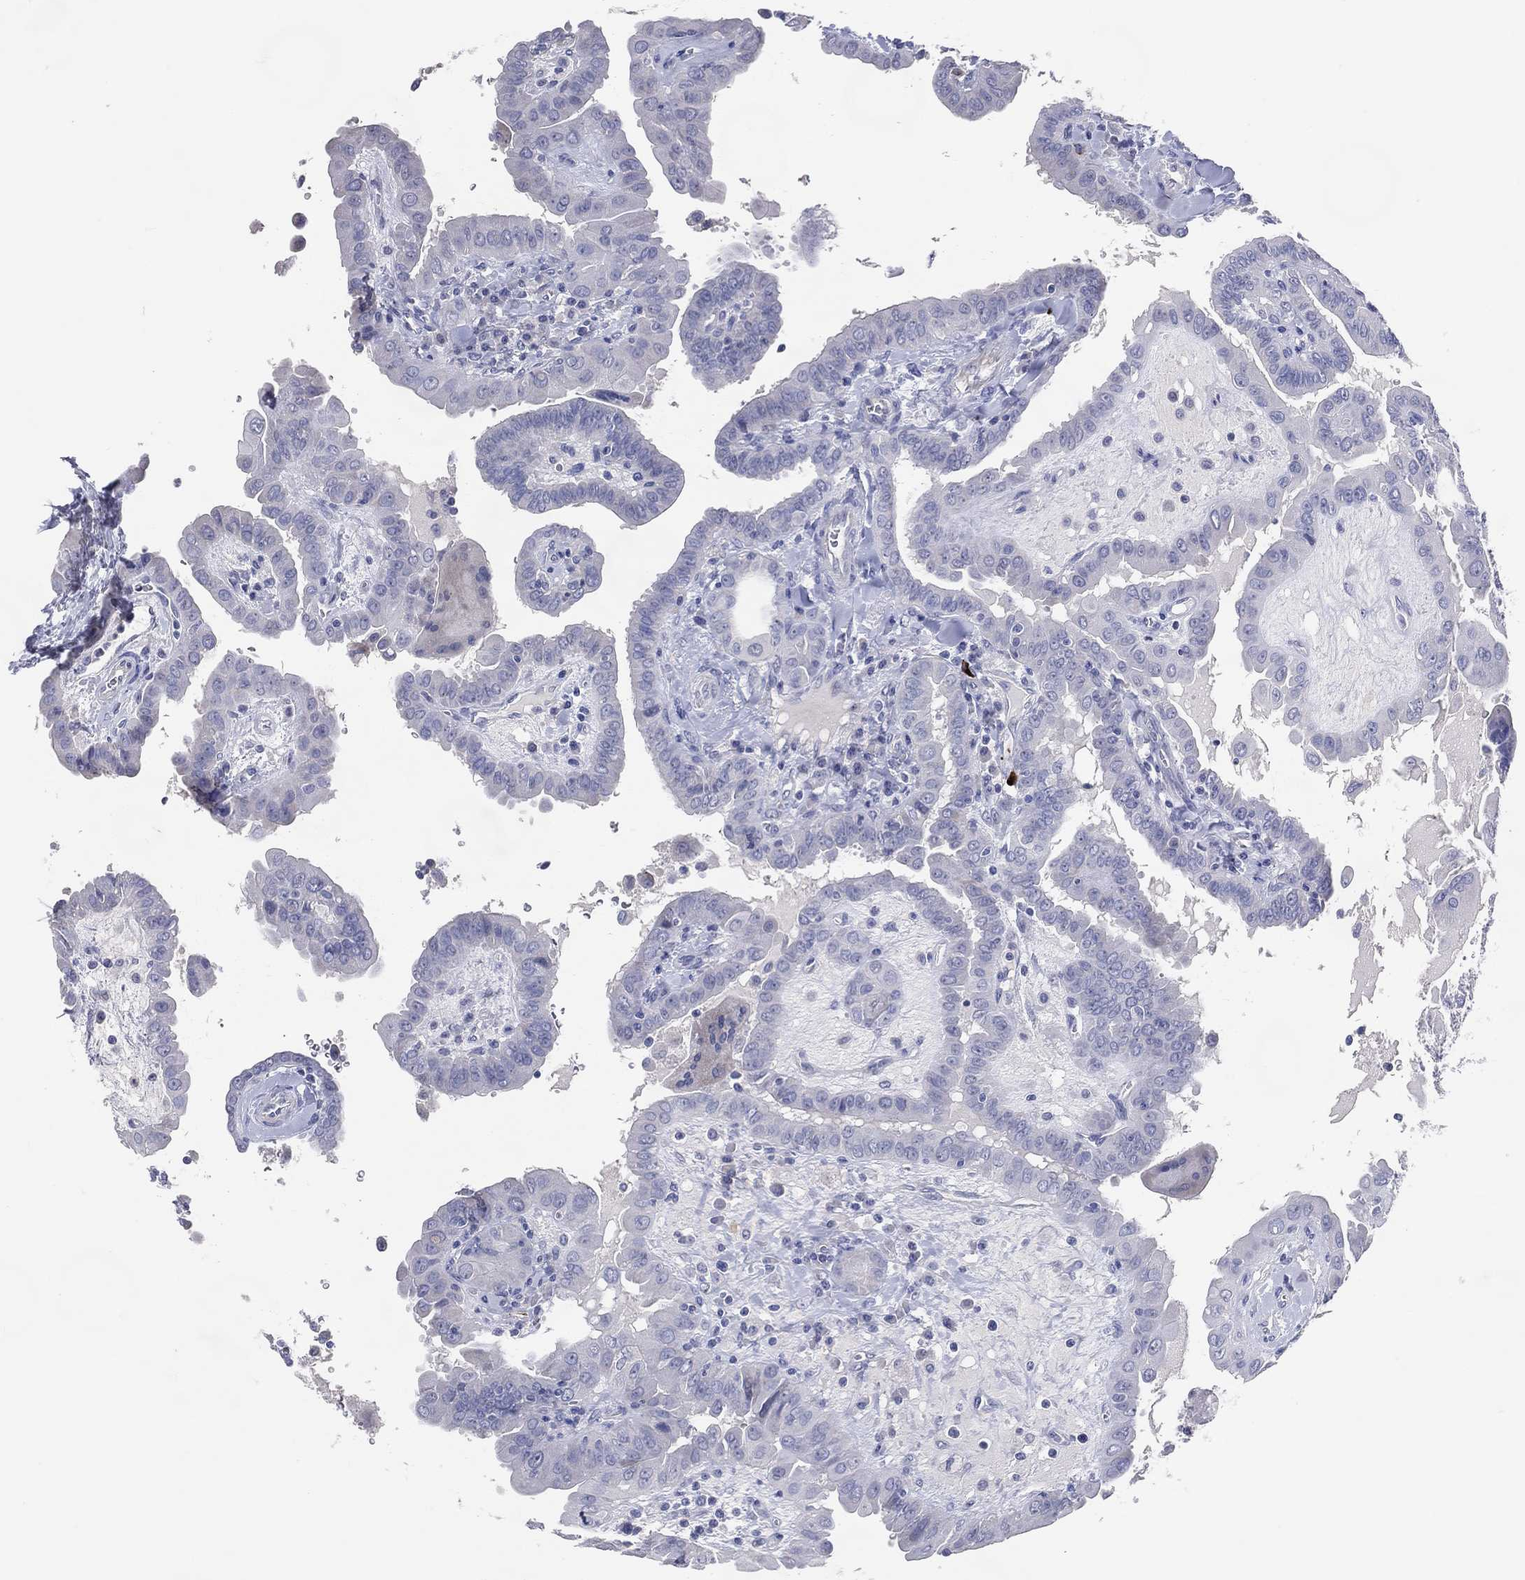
{"staining": {"intensity": "negative", "quantity": "none", "location": "none"}, "tissue": "thyroid cancer", "cell_type": "Tumor cells", "image_type": "cancer", "snomed": [{"axis": "morphology", "description": "Papillary adenocarcinoma, NOS"}, {"axis": "topography", "description": "Thyroid gland"}], "caption": "This micrograph is of thyroid cancer (papillary adenocarcinoma) stained with immunohistochemistry to label a protein in brown with the nuclei are counter-stained blue. There is no expression in tumor cells.", "gene": "DNAH6", "patient": {"sex": "female", "age": 37}}